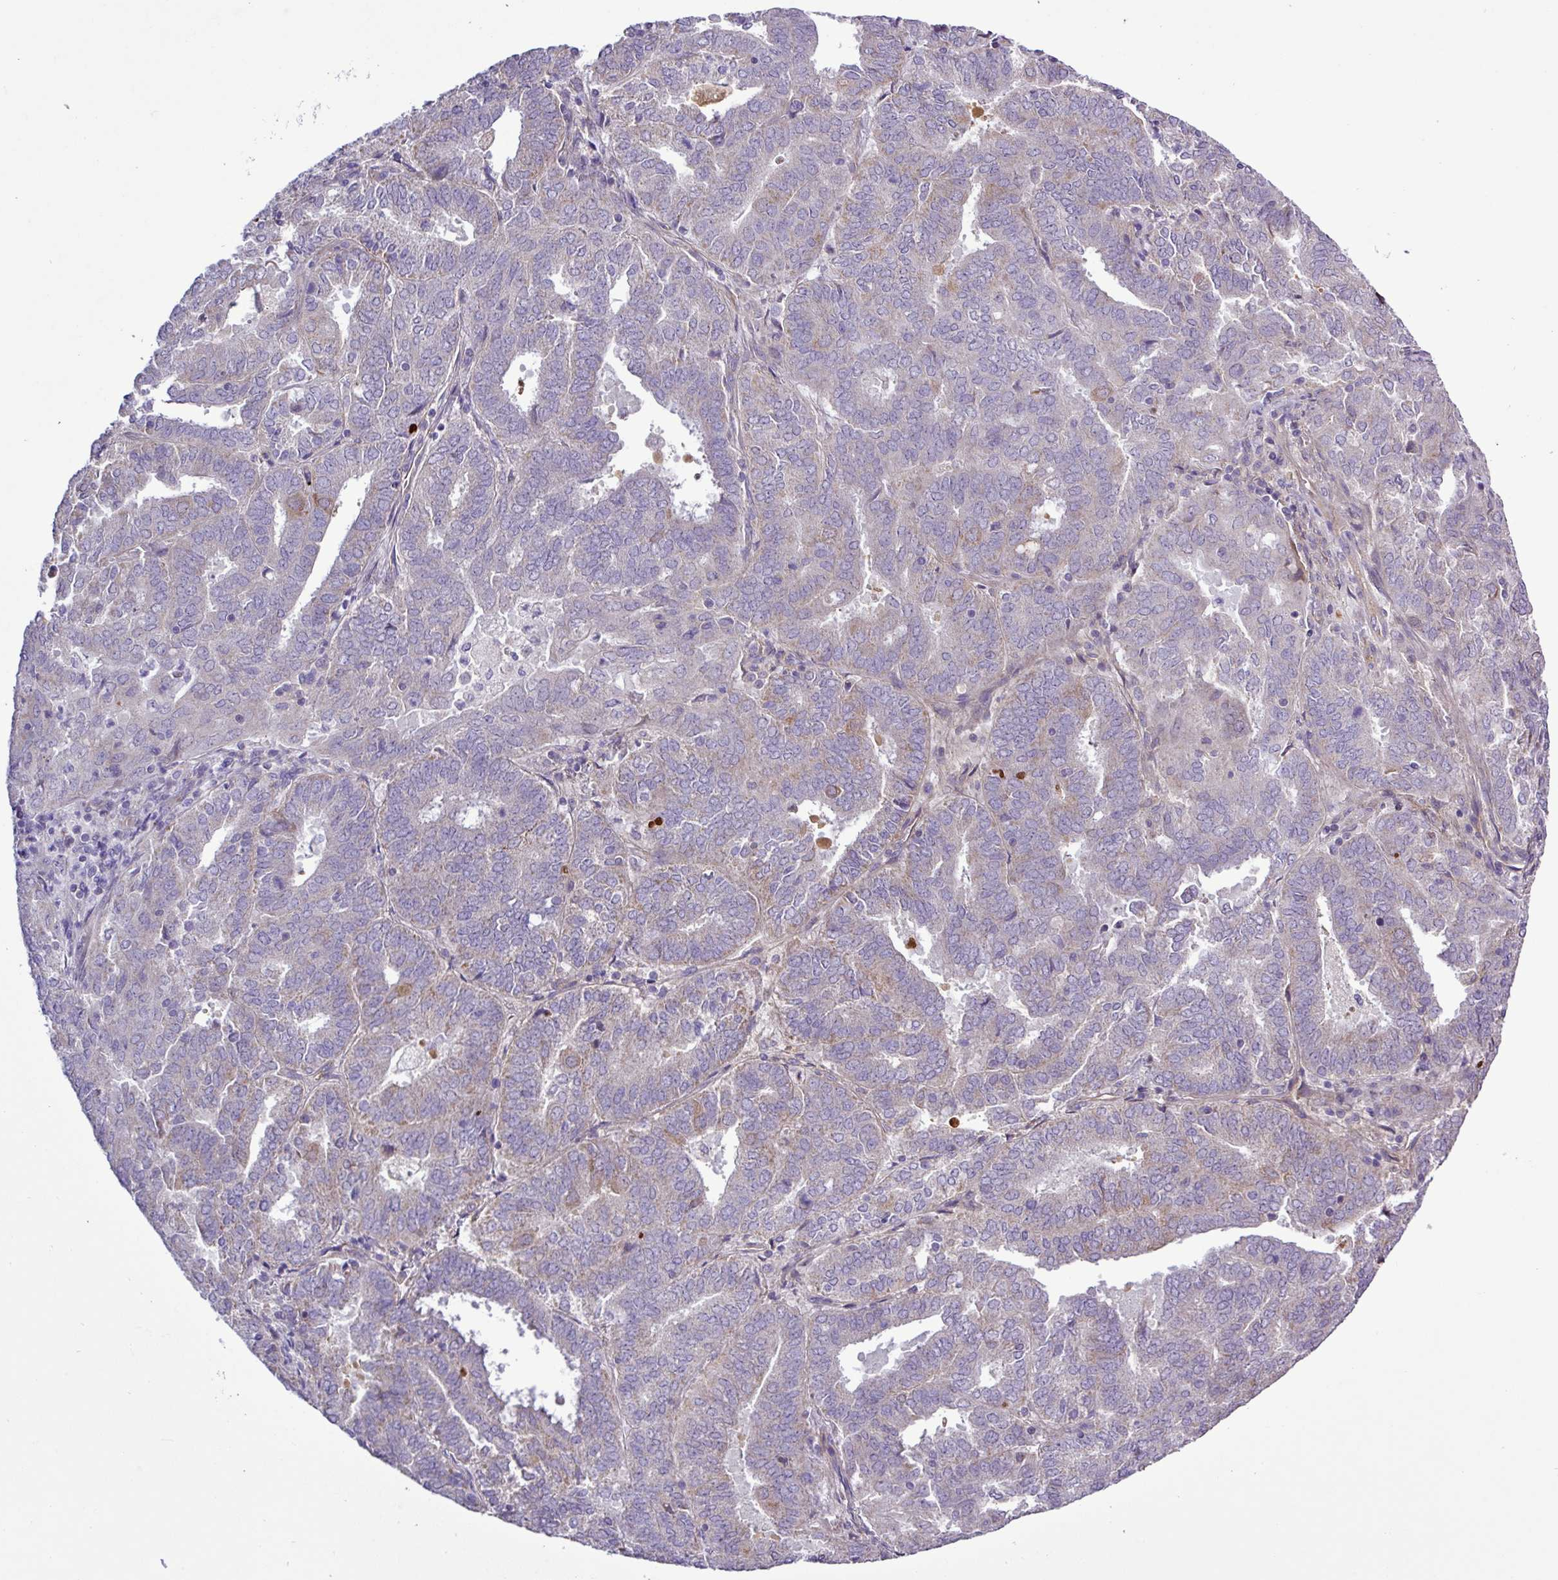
{"staining": {"intensity": "moderate", "quantity": "<25%", "location": "cytoplasmic/membranous"}, "tissue": "endometrial cancer", "cell_type": "Tumor cells", "image_type": "cancer", "snomed": [{"axis": "morphology", "description": "Adenocarcinoma, NOS"}, {"axis": "topography", "description": "Endometrium"}], "caption": "High-power microscopy captured an immunohistochemistry (IHC) photomicrograph of adenocarcinoma (endometrial), revealing moderate cytoplasmic/membranous expression in about <25% of tumor cells.", "gene": "CWH43", "patient": {"sex": "female", "age": 72}}